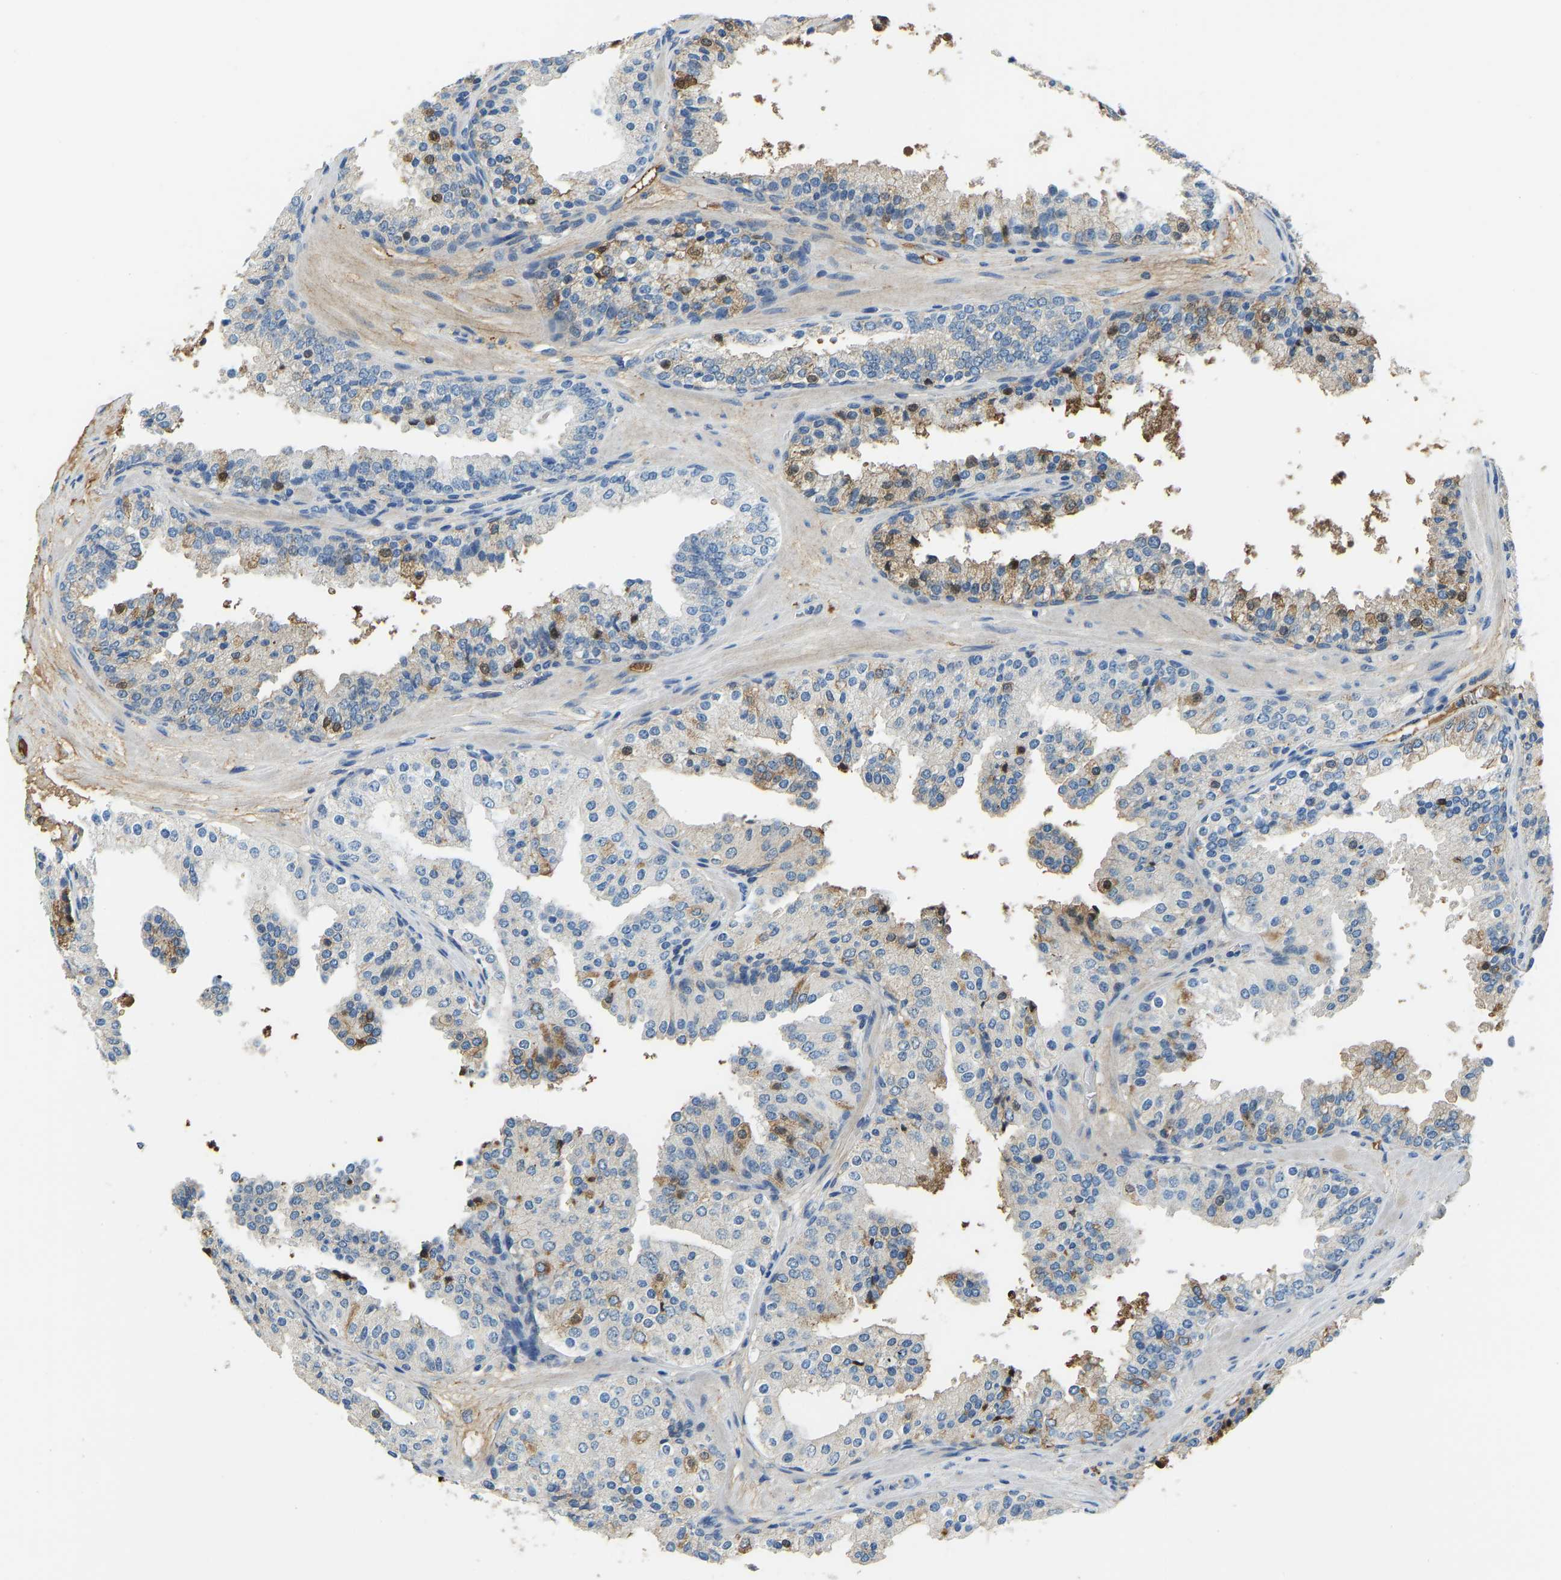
{"staining": {"intensity": "negative", "quantity": "none", "location": "none"}, "tissue": "prostate cancer", "cell_type": "Tumor cells", "image_type": "cancer", "snomed": [{"axis": "morphology", "description": "Adenocarcinoma, High grade"}, {"axis": "topography", "description": "Prostate"}], "caption": "Immunohistochemistry image of human prostate cancer (adenocarcinoma (high-grade)) stained for a protein (brown), which reveals no staining in tumor cells. (Stains: DAB (3,3'-diaminobenzidine) immunohistochemistry (IHC) with hematoxylin counter stain, Microscopy: brightfield microscopy at high magnification).", "gene": "THBS4", "patient": {"sex": "male", "age": 65}}